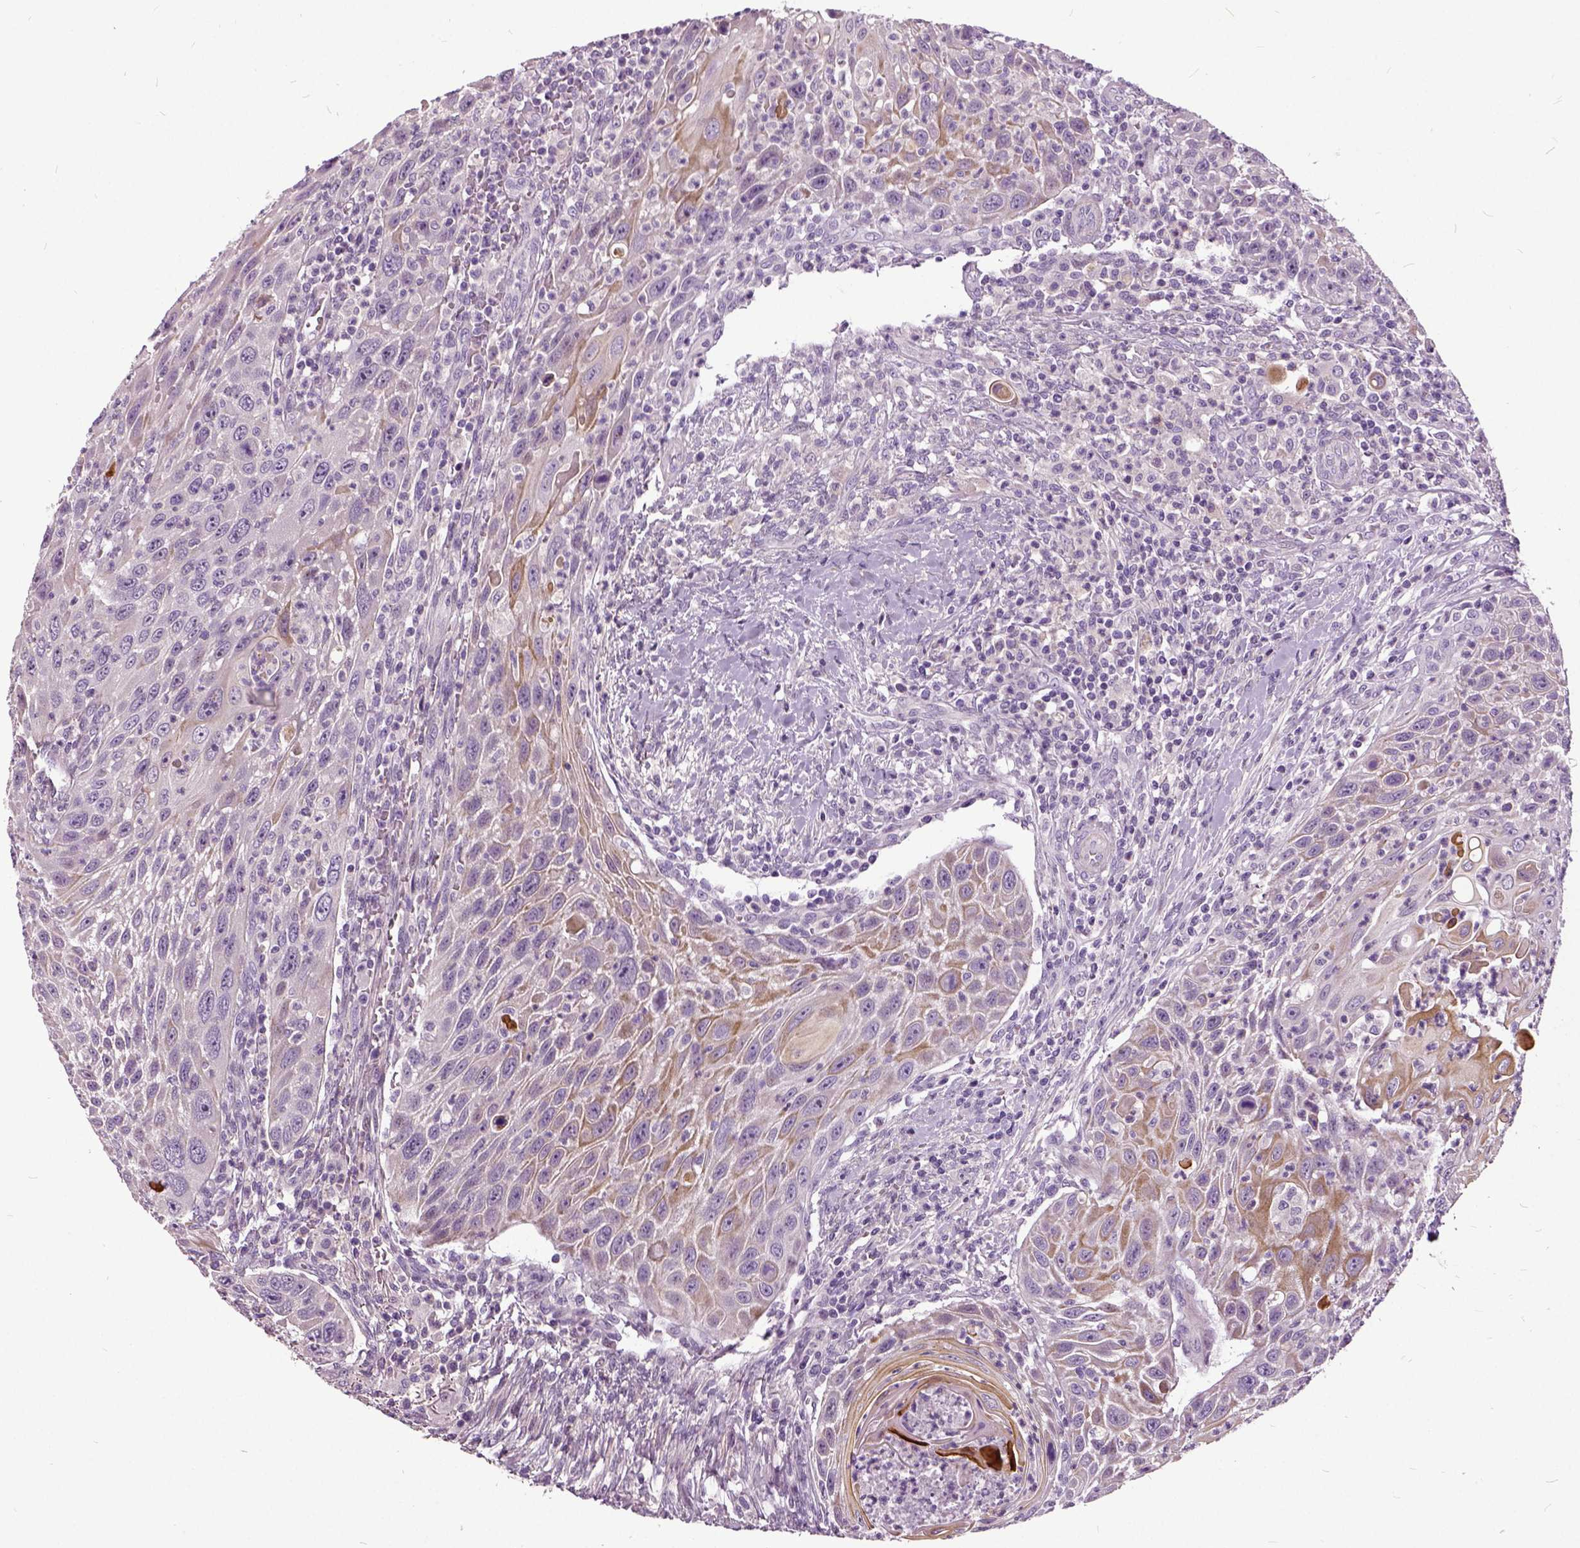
{"staining": {"intensity": "weak", "quantity": "25%-75%", "location": "cytoplasmic/membranous"}, "tissue": "head and neck cancer", "cell_type": "Tumor cells", "image_type": "cancer", "snomed": [{"axis": "morphology", "description": "Squamous cell carcinoma, NOS"}, {"axis": "topography", "description": "Head-Neck"}], "caption": "Protein expression analysis of human head and neck cancer (squamous cell carcinoma) reveals weak cytoplasmic/membranous positivity in approximately 25%-75% of tumor cells. Immunohistochemistry (ihc) stains the protein in brown and the nuclei are stained blue.", "gene": "ILRUN", "patient": {"sex": "male", "age": 69}}